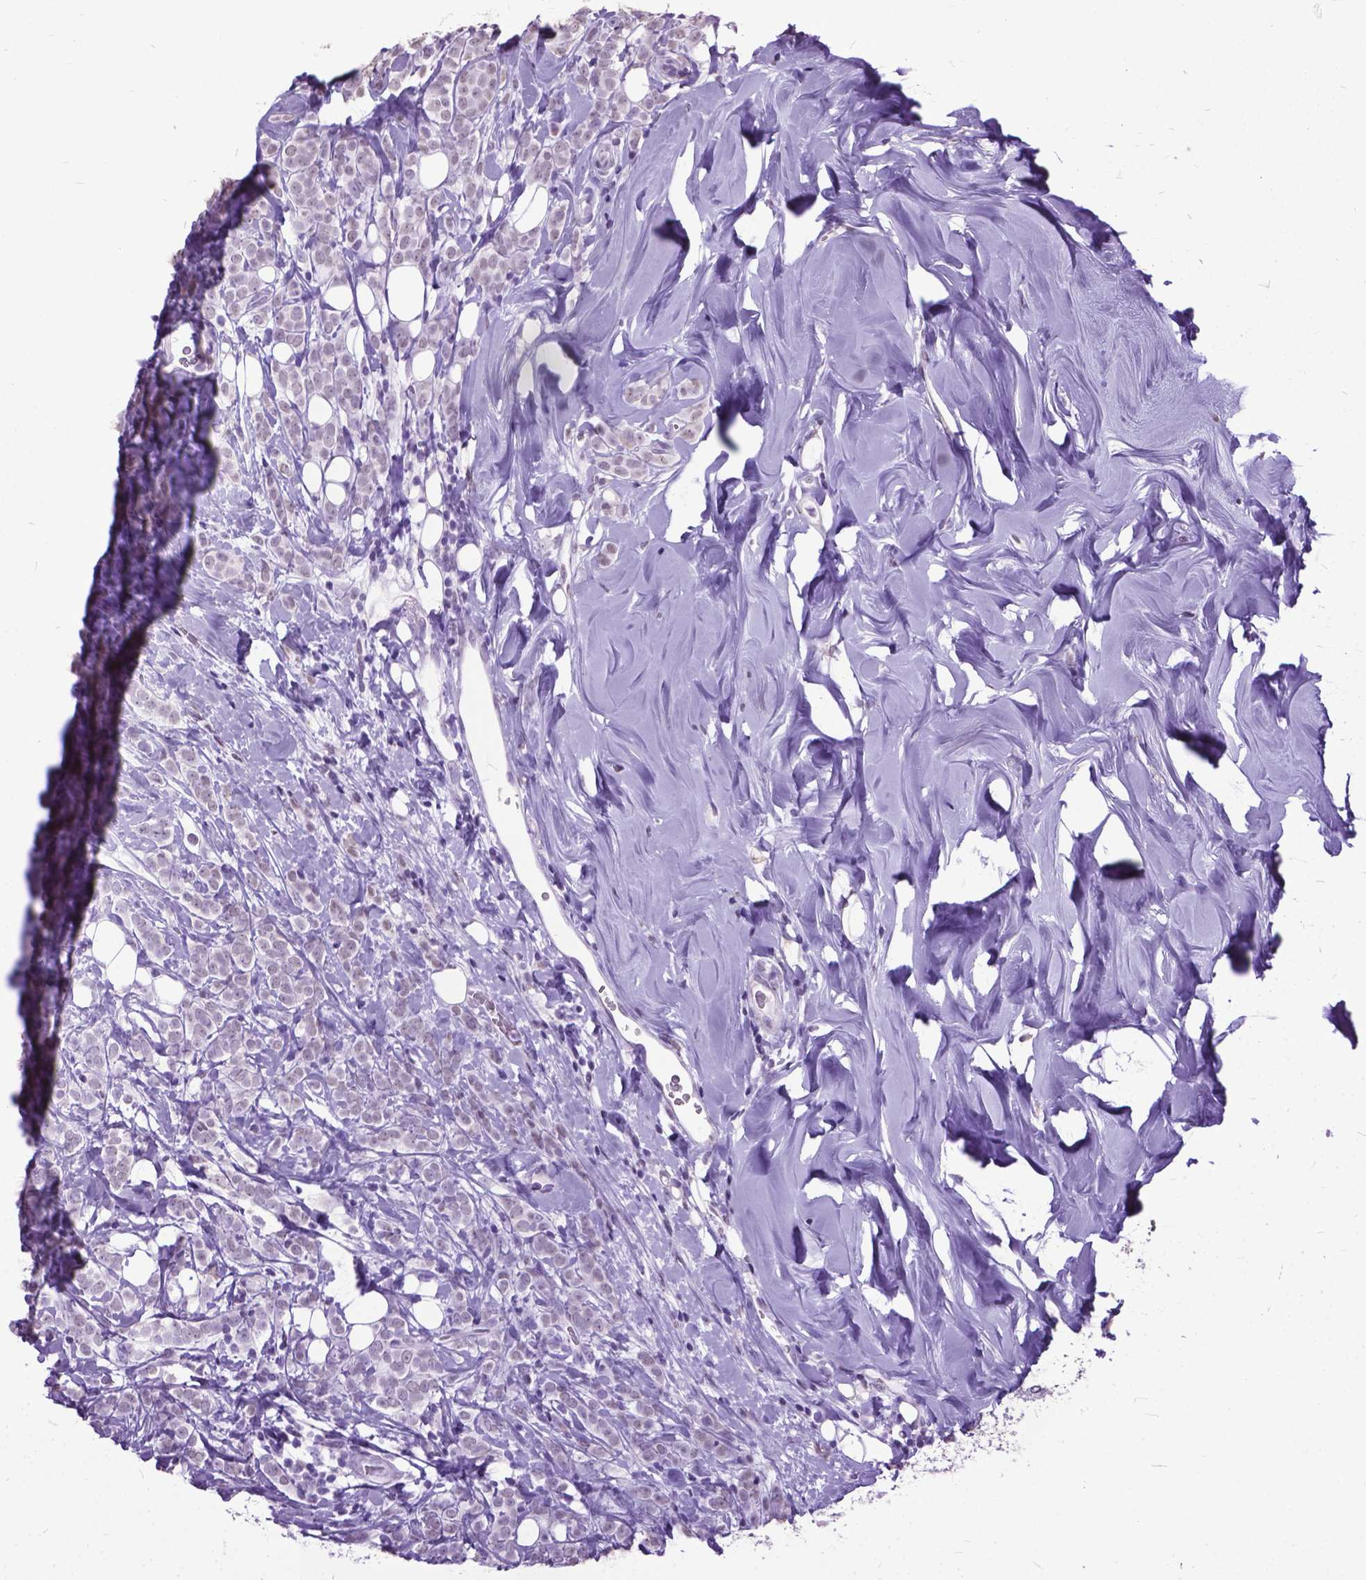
{"staining": {"intensity": "negative", "quantity": "none", "location": "none"}, "tissue": "breast cancer", "cell_type": "Tumor cells", "image_type": "cancer", "snomed": [{"axis": "morphology", "description": "Lobular carcinoma"}, {"axis": "topography", "description": "Breast"}], "caption": "A high-resolution photomicrograph shows IHC staining of breast lobular carcinoma, which demonstrates no significant staining in tumor cells. (DAB (3,3'-diaminobenzidine) immunohistochemistry (IHC) visualized using brightfield microscopy, high magnification).", "gene": "MARCHF10", "patient": {"sex": "female", "age": 49}}